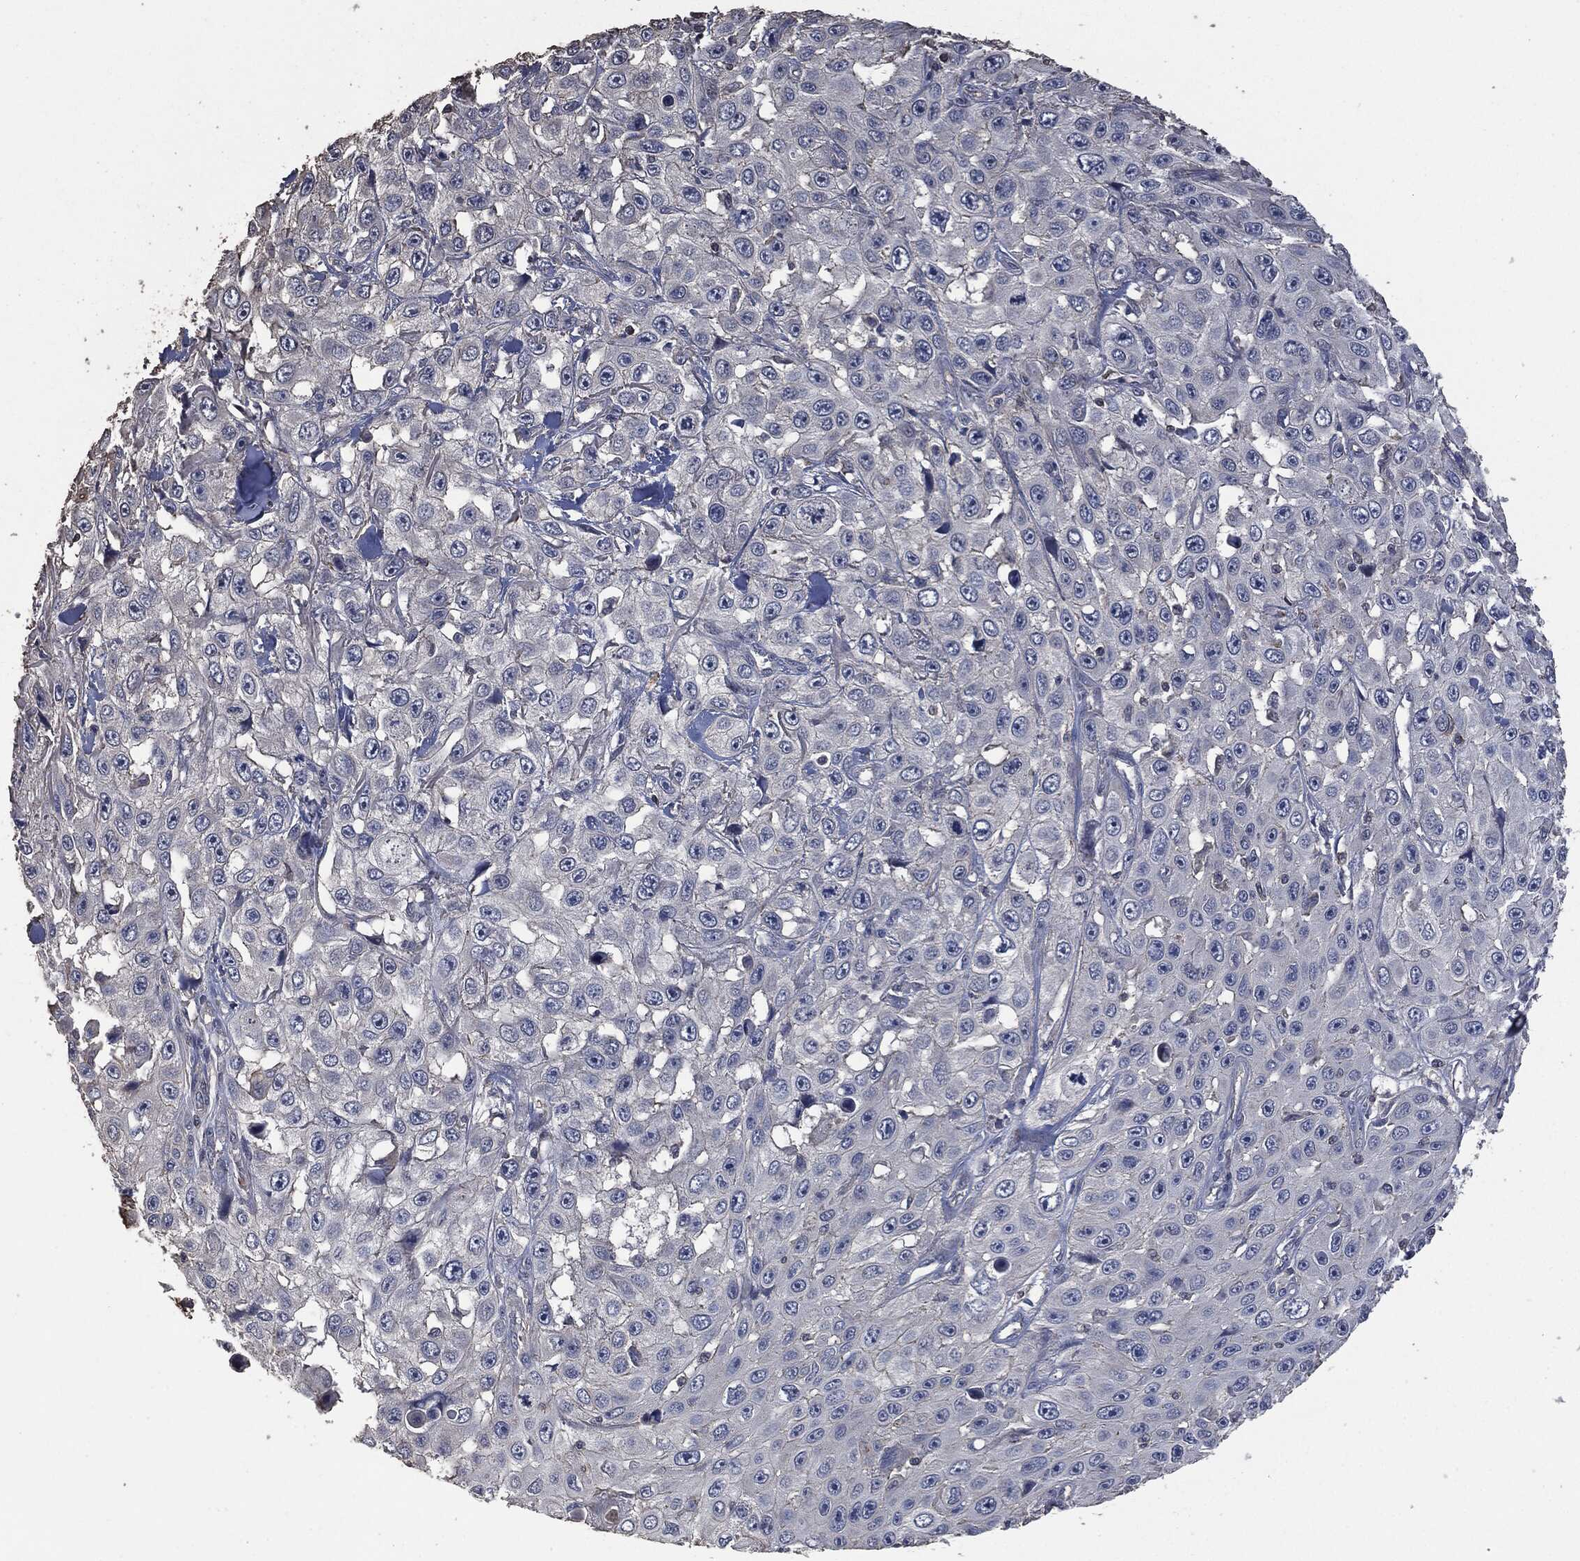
{"staining": {"intensity": "negative", "quantity": "none", "location": "none"}, "tissue": "skin cancer", "cell_type": "Tumor cells", "image_type": "cancer", "snomed": [{"axis": "morphology", "description": "Squamous cell carcinoma, NOS"}, {"axis": "topography", "description": "Skin"}], "caption": "This is an immunohistochemistry micrograph of human skin cancer. There is no positivity in tumor cells.", "gene": "MSLN", "patient": {"sex": "male", "age": 82}}